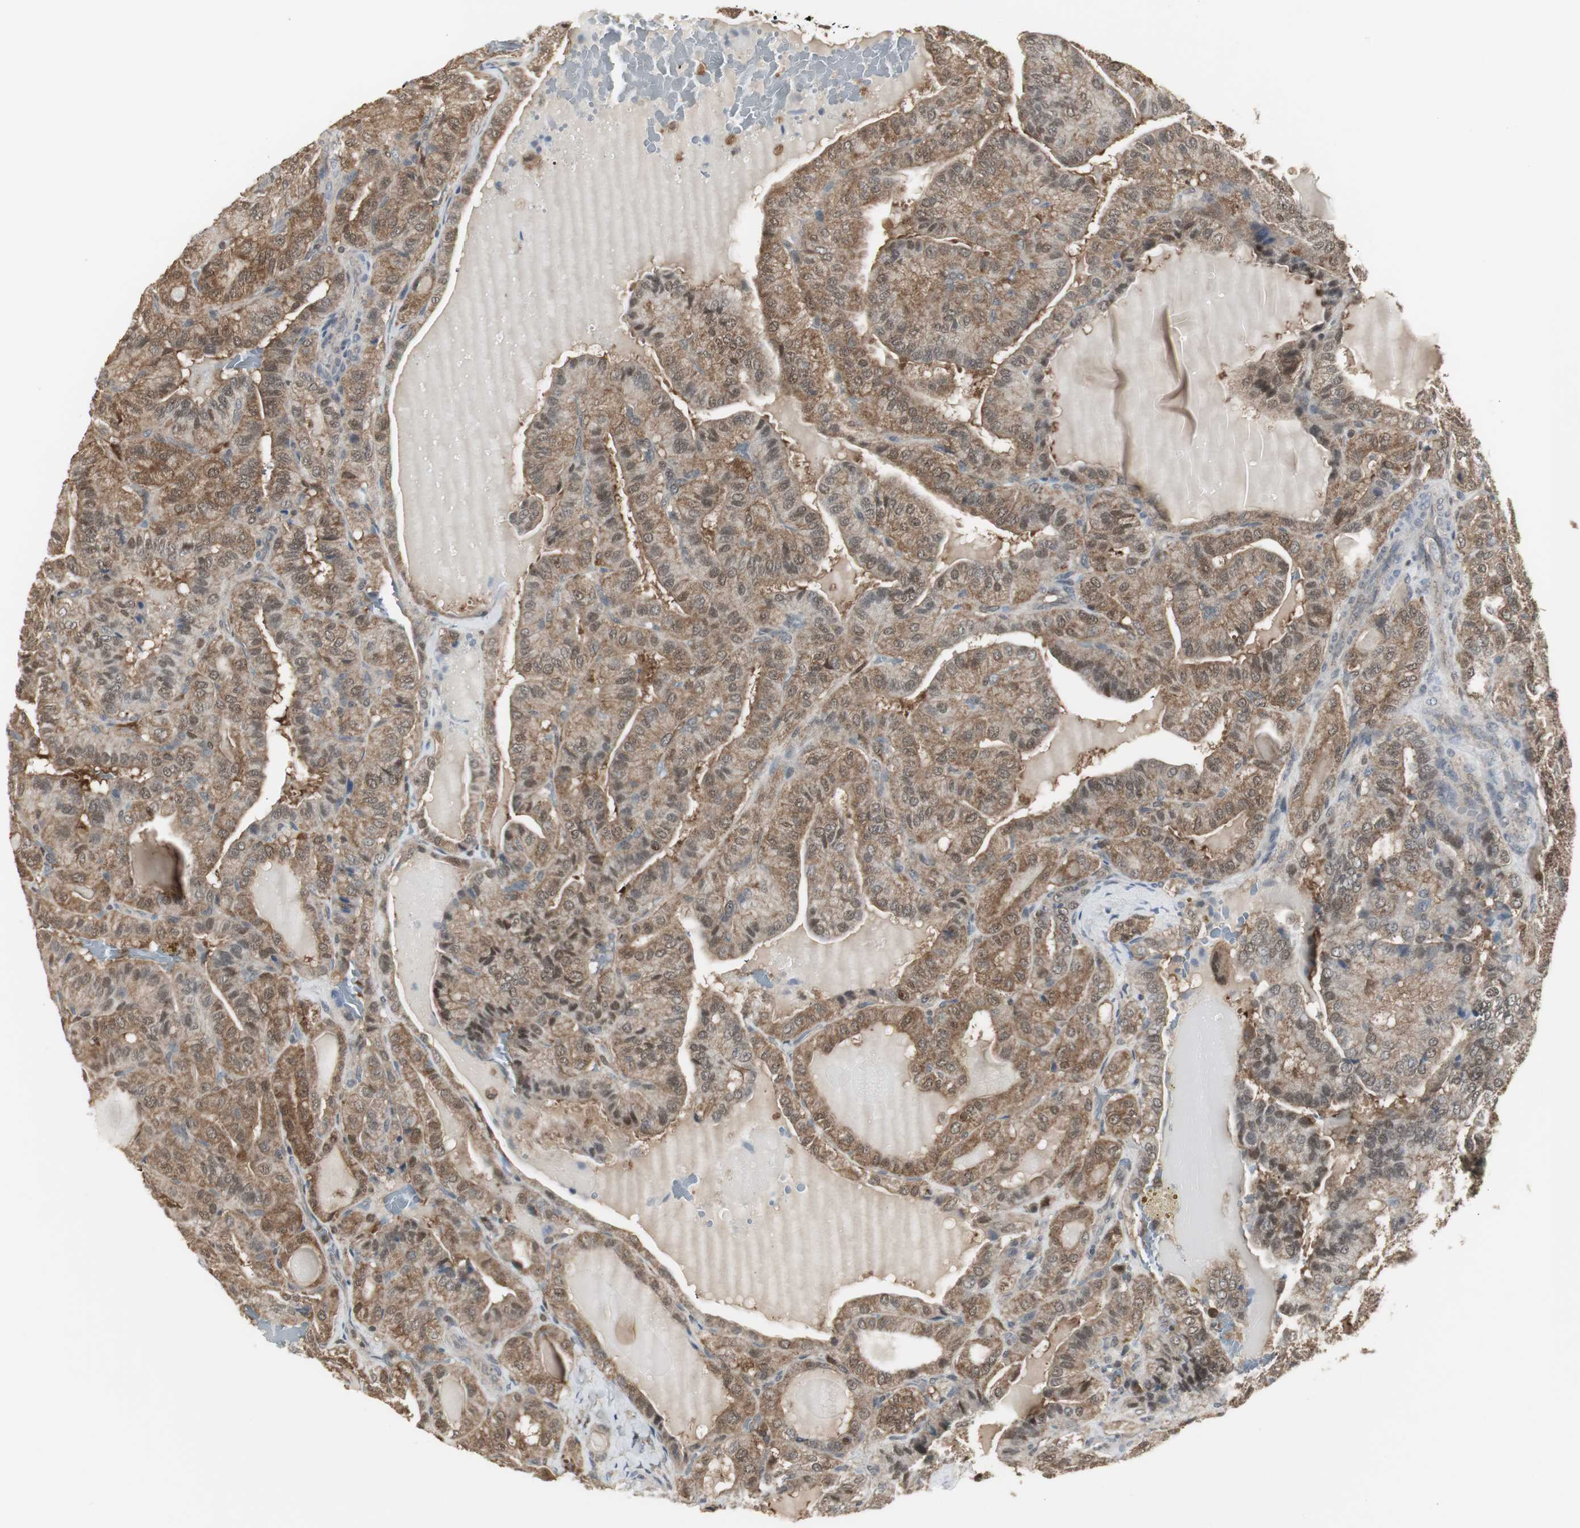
{"staining": {"intensity": "moderate", "quantity": ">75%", "location": "cytoplasmic/membranous,nuclear"}, "tissue": "thyroid cancer", "cell_type": "Tumor cells", "image_type": "cancer", "snomed": [{"axis": "morphology", "description": "Papillary adenocarcinoma, NOS"}, {"axis": "topography", "description": "Thyroid gland"}], "caption": "Tumor cells display medium levels of moderate cytoplasmic/membranous and nuclear expression in approximately >75% of cells in papillary adenocarcinoma (thyroid).", "gene": "PLIN3", "patient": {"sex": "male", "age": 77}}